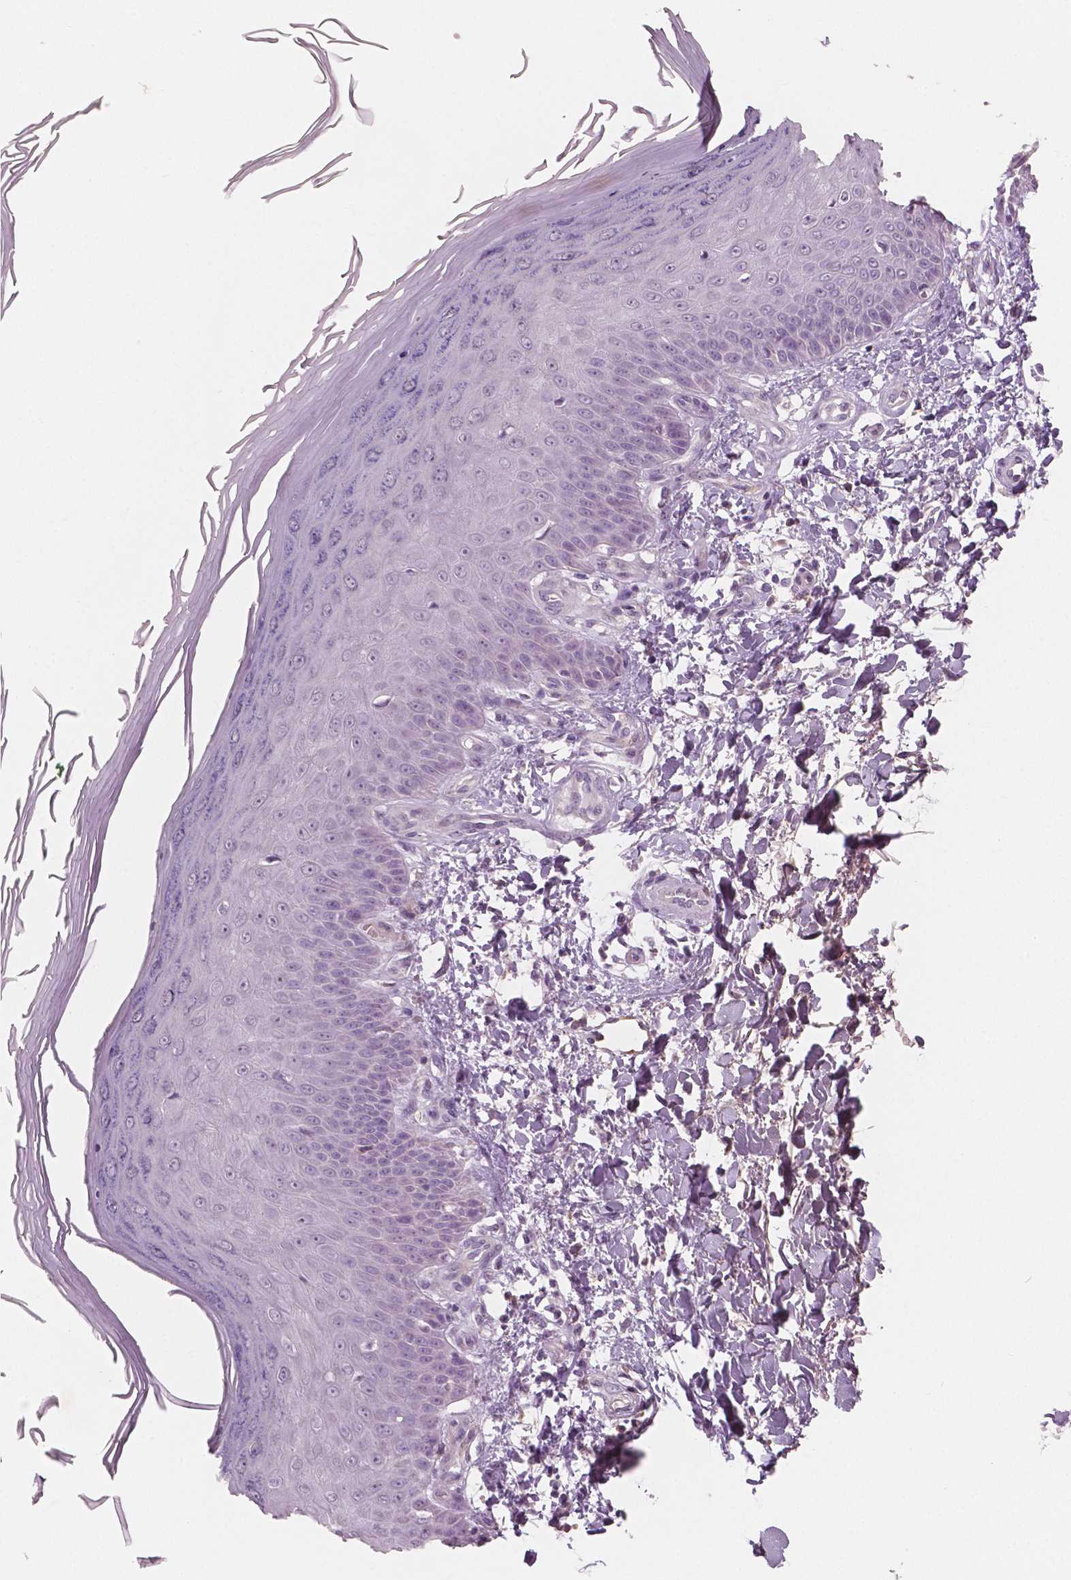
{"staining": {"intensity": "negative", "quantity": "none", "location": "none"}, "tissue": "skin", "cell_type": "Fibroblasts", "image_type": "normal", "snomed": [{"axis": "morphology", "description": "Normal tissue, NOS"}, {"axis": "topography", "description": "Skin"}], "caption": "This photomicrograph is of benign skin stained with immunohistochemistry to label a protein in brown with the nuclei are counter-stained blue. There is no staining in fibroblasts.", "gene": "APOA4", "patient": {"sex": "female", "age": 62}}